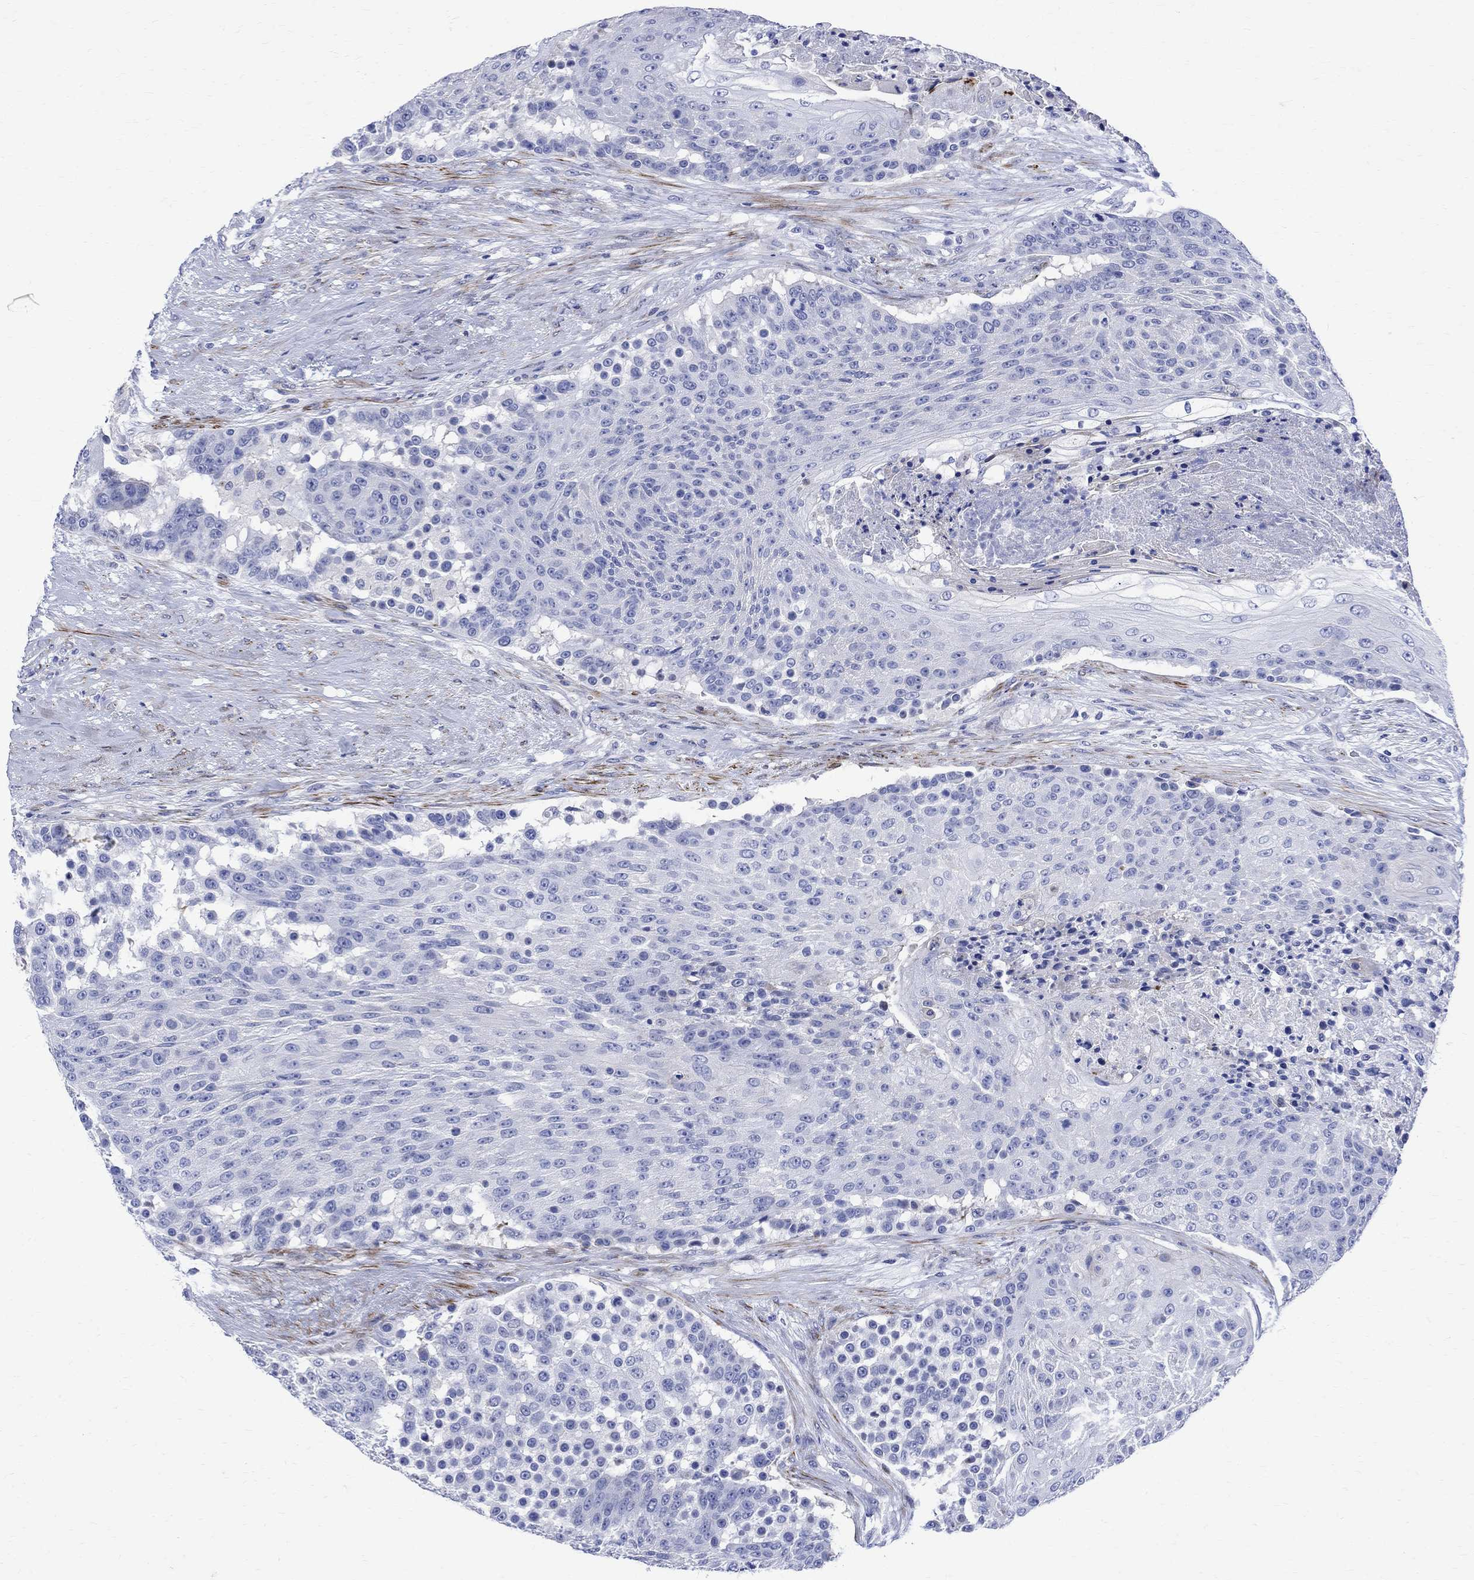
{"staining": {"intensity": "negative", "quantity": "none", "location": "none"}, "tissue": "urothelial cancer", "cell_type": "Tumor cells", "image_type": "cancer", "snomed": [{"axis": "morphology", "description": "Urothelial carcinoma, High grade"}, {"axis": "topography", "description": "Urinary bladder"}], "caption": "Immunohistochemistry micrograph of human urothelial carcinoma (high-grade) stained for a protein (brown), which demonstrates no expression in tumor cells. Brightfield microscopy of immunohistochemistry stained with DAB (brown) and hematoxylin (blue), captured at high magnification.", "gene": "PARVB", "patient": {"sex": "female", "age": 63}}